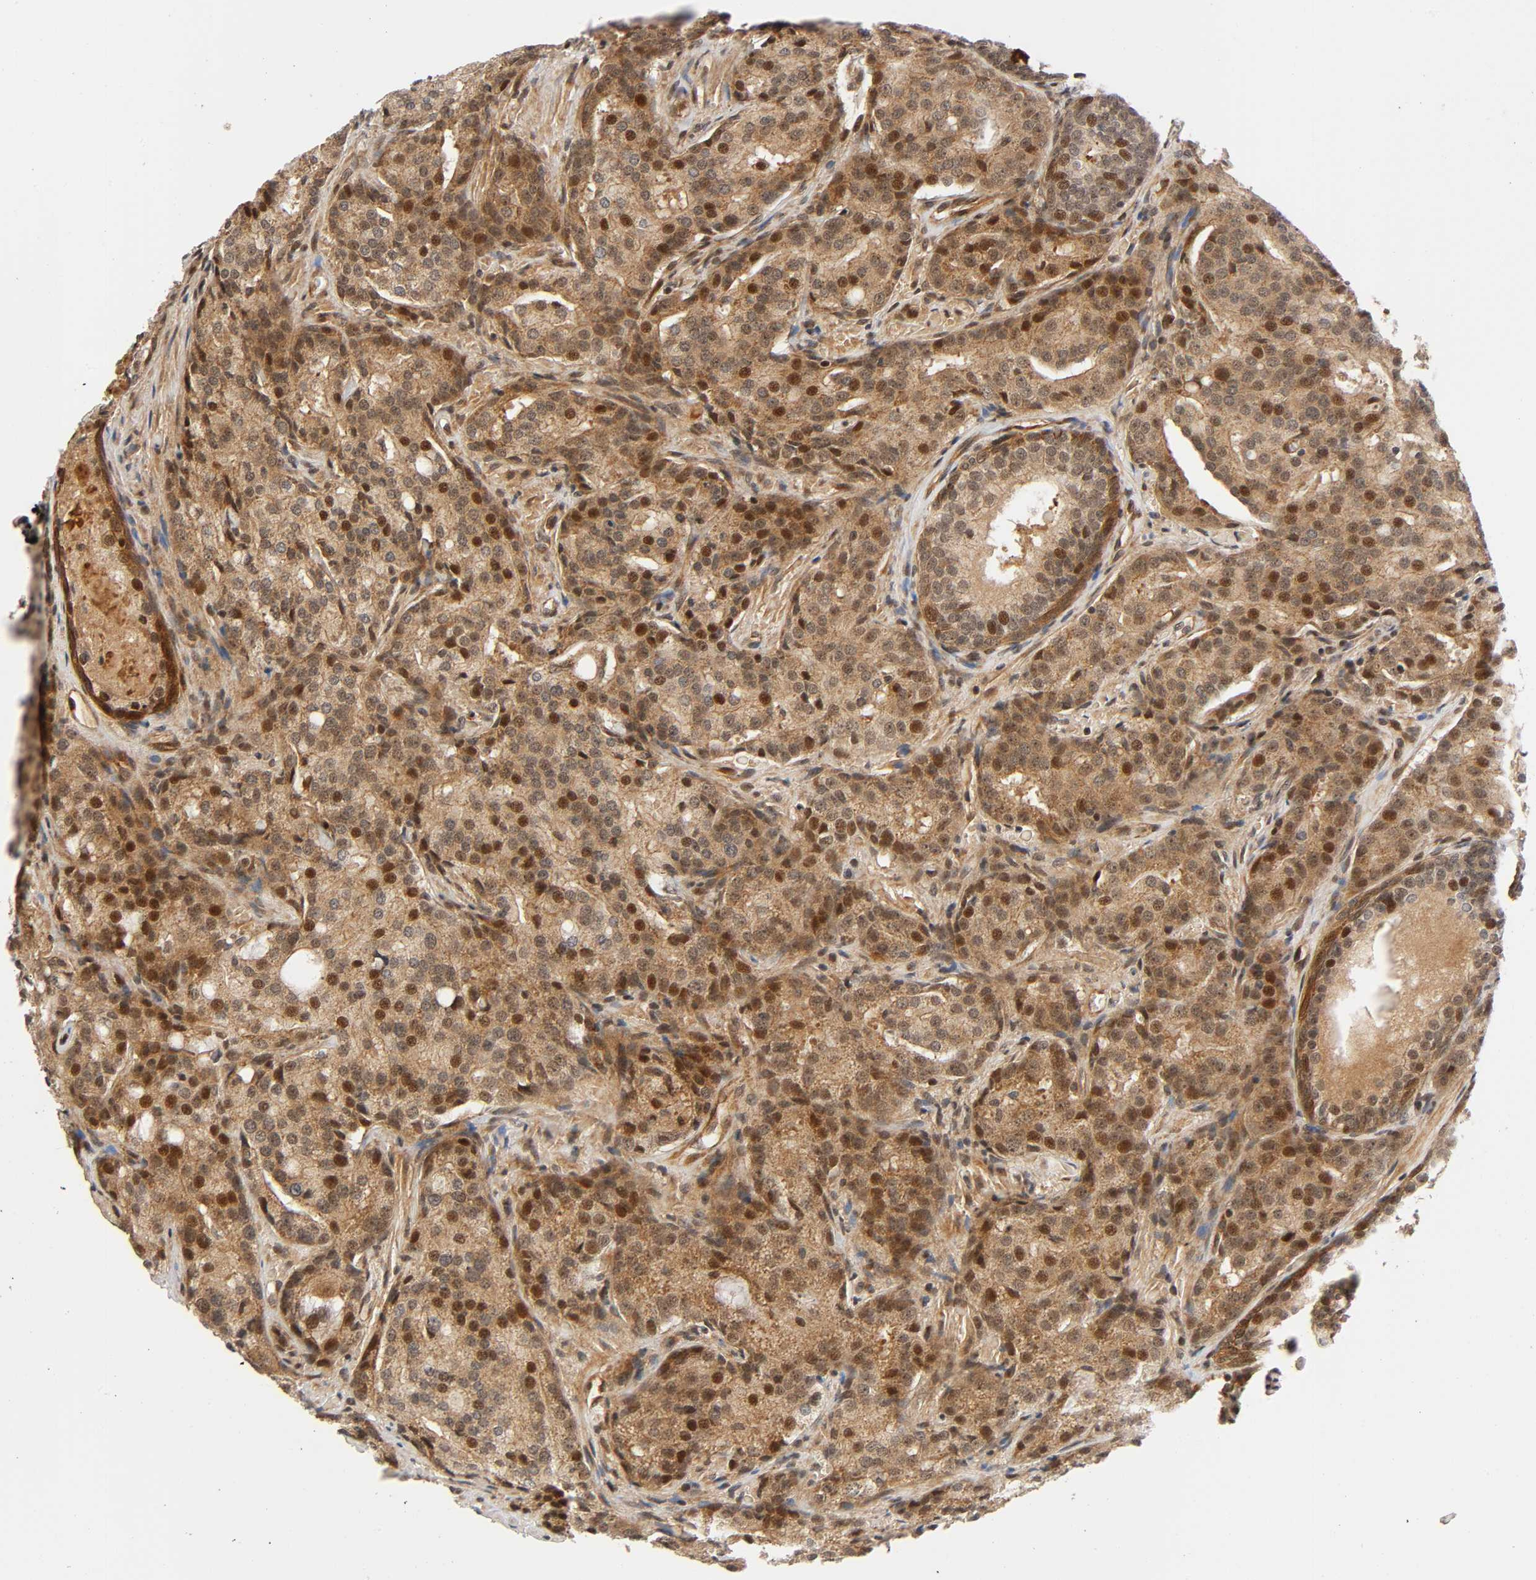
{"staining": {"intensity": "moderate", "quantity": ">75%", "location": "cytoplasmic/membranous,nuclear"}, "tissue": "prostate cancer", "cell_type": "Tumor cells", "image_type": "cancer", "snomed": [{"axis": "morphology", "description": "Adenocarcinoma, High grade"}, {"axis": "topography", "description": "Prostate"}], "caption": "Human prostate cancer stained with a protein marker exhibits moderate staining in tumor cells.", "gene": "IQCJ-SCHIP1", "patient": {"sex": "male", "age": 72}}